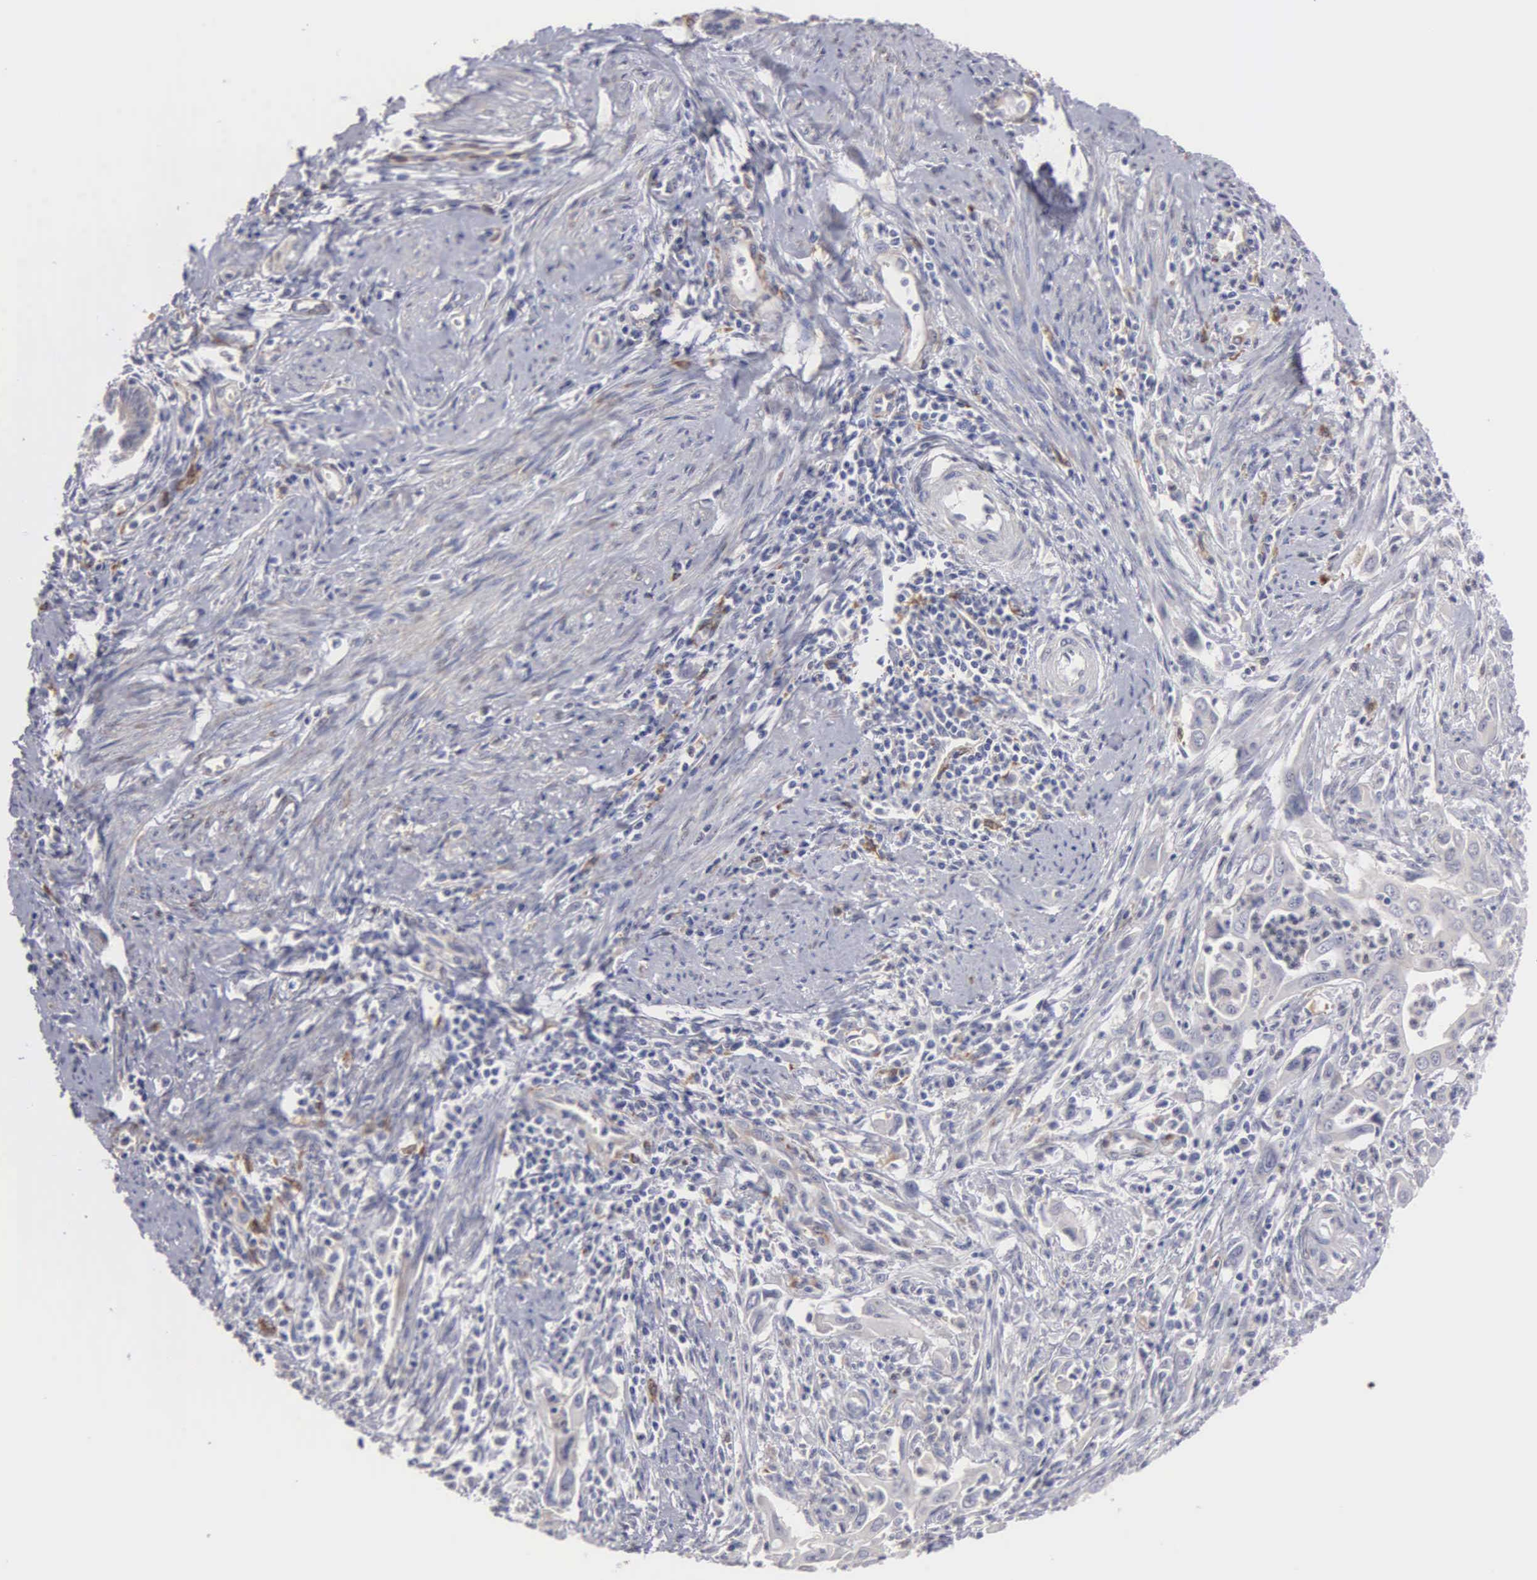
{"staining": {"intensity": "negative", "quantity": "none", "location": "none"}, "tissue": "cervical cancer", "cell_type": "Tumor cells", "image_type": "cancer", "snomed": [{"axis": "morphology", "description": "Normal tissue, NOS"}, {"axis": "morphology", "description": "Adenocarcinoma, NOS"}, {"axis": "topography", "description": "Cervix"}], "caption": "The micrograph reveals no staining of tumor cells in cervical adenocarcinoma.", "gene": "LIN52", "patient": {"sex": "female", "age": 34}}